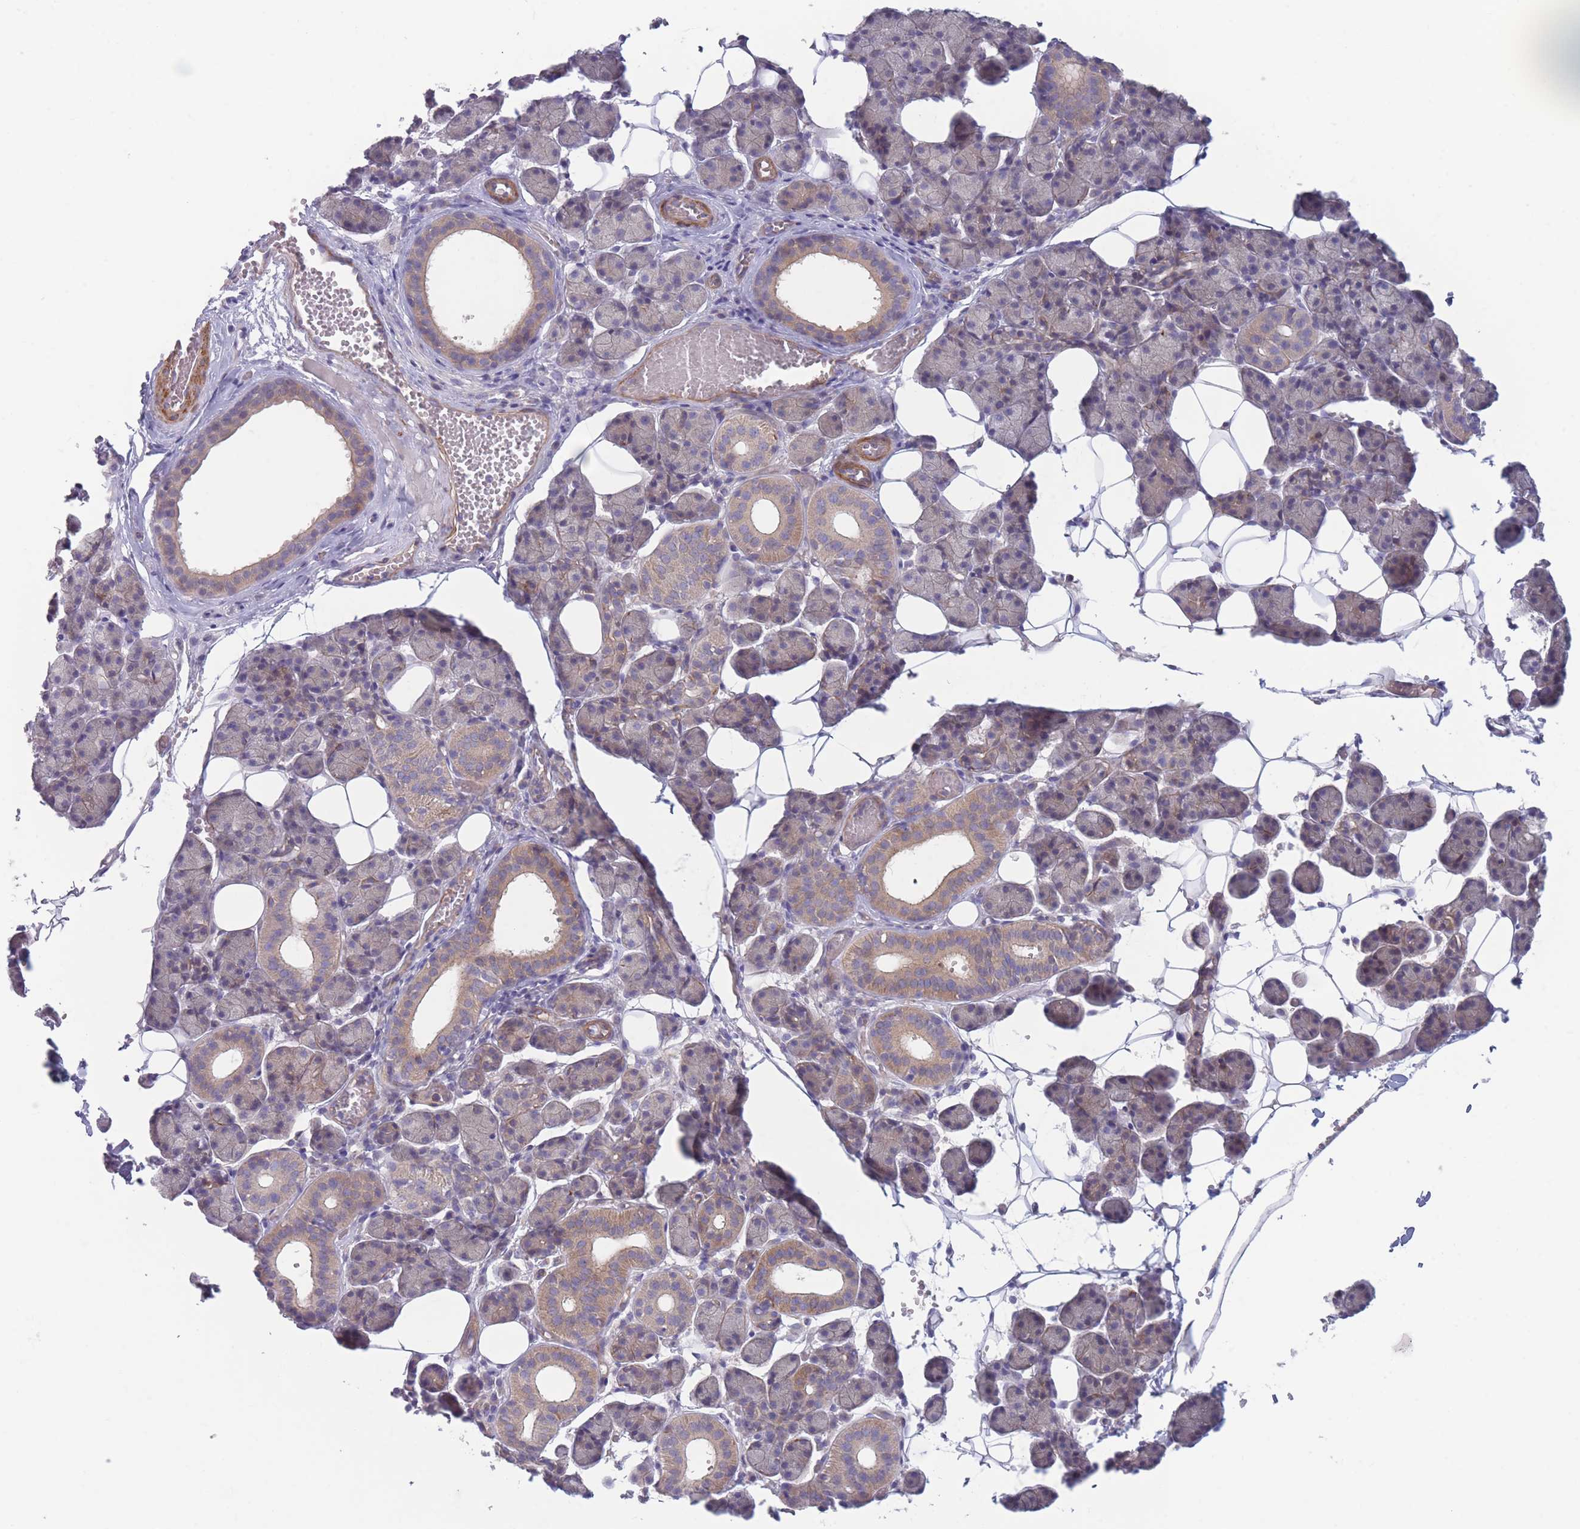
{"staining": {"intensity": "moderate", "quantity": "25%-75%", "location": "cytoplasmic/membranous"}, "tissue": "salivary gland", "cell_type": "Glandular cells", "image_type": "normal", "snomed": [{"axis": "morphology", "description": "Normal tissue, NOS"}, {"axis": "topography", "description": "Salivary gland"}], "caption": "Protein positivity by IHC demonstrates moderate cytoplasmic/membranous staining in about 25%-75% of glandular cells in unremarkable salivary gland.", "gene": "PNPLA5", "patient": {"sex": "female", "age": 33}}